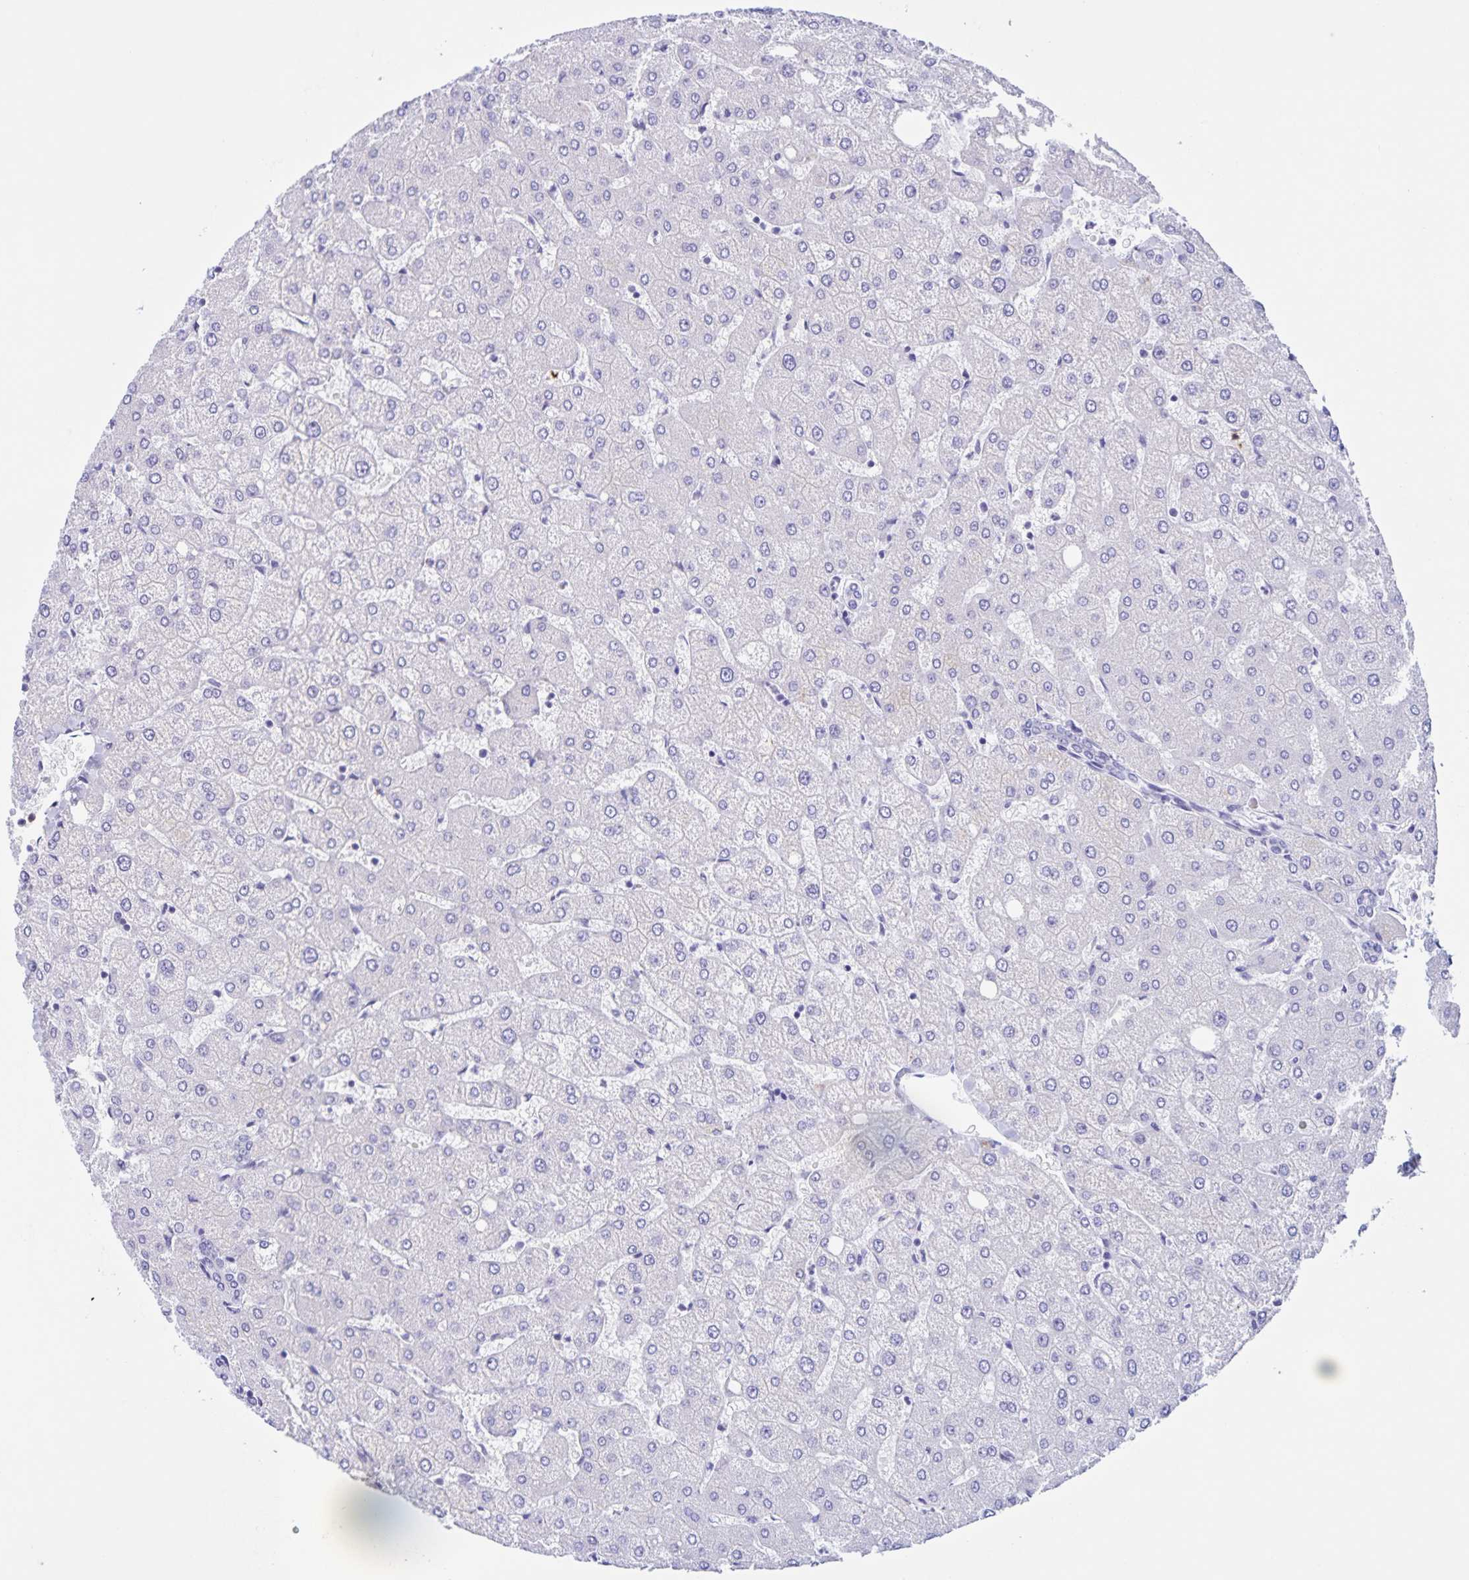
{"staining": {"intensity": "negative", "quantity": "none", "location": "none"}, "tissue": "liver", "cell_type": "Cholangiocytes", "image_type": "normal", "snomed": [{"axis": "morphology", "description": "Normal tissue, NOS"}, {"axis": "topography", "description": "Liver"}], "caption": "This histopathology image is of unremarkable liver stained with IHC to label a protein in brown with the nuclei are counter-stained blue. There is no positivity in cholangiocytes.", "gene": "TGIF2LX", "patient": {"sex": "female", "age": 54}}